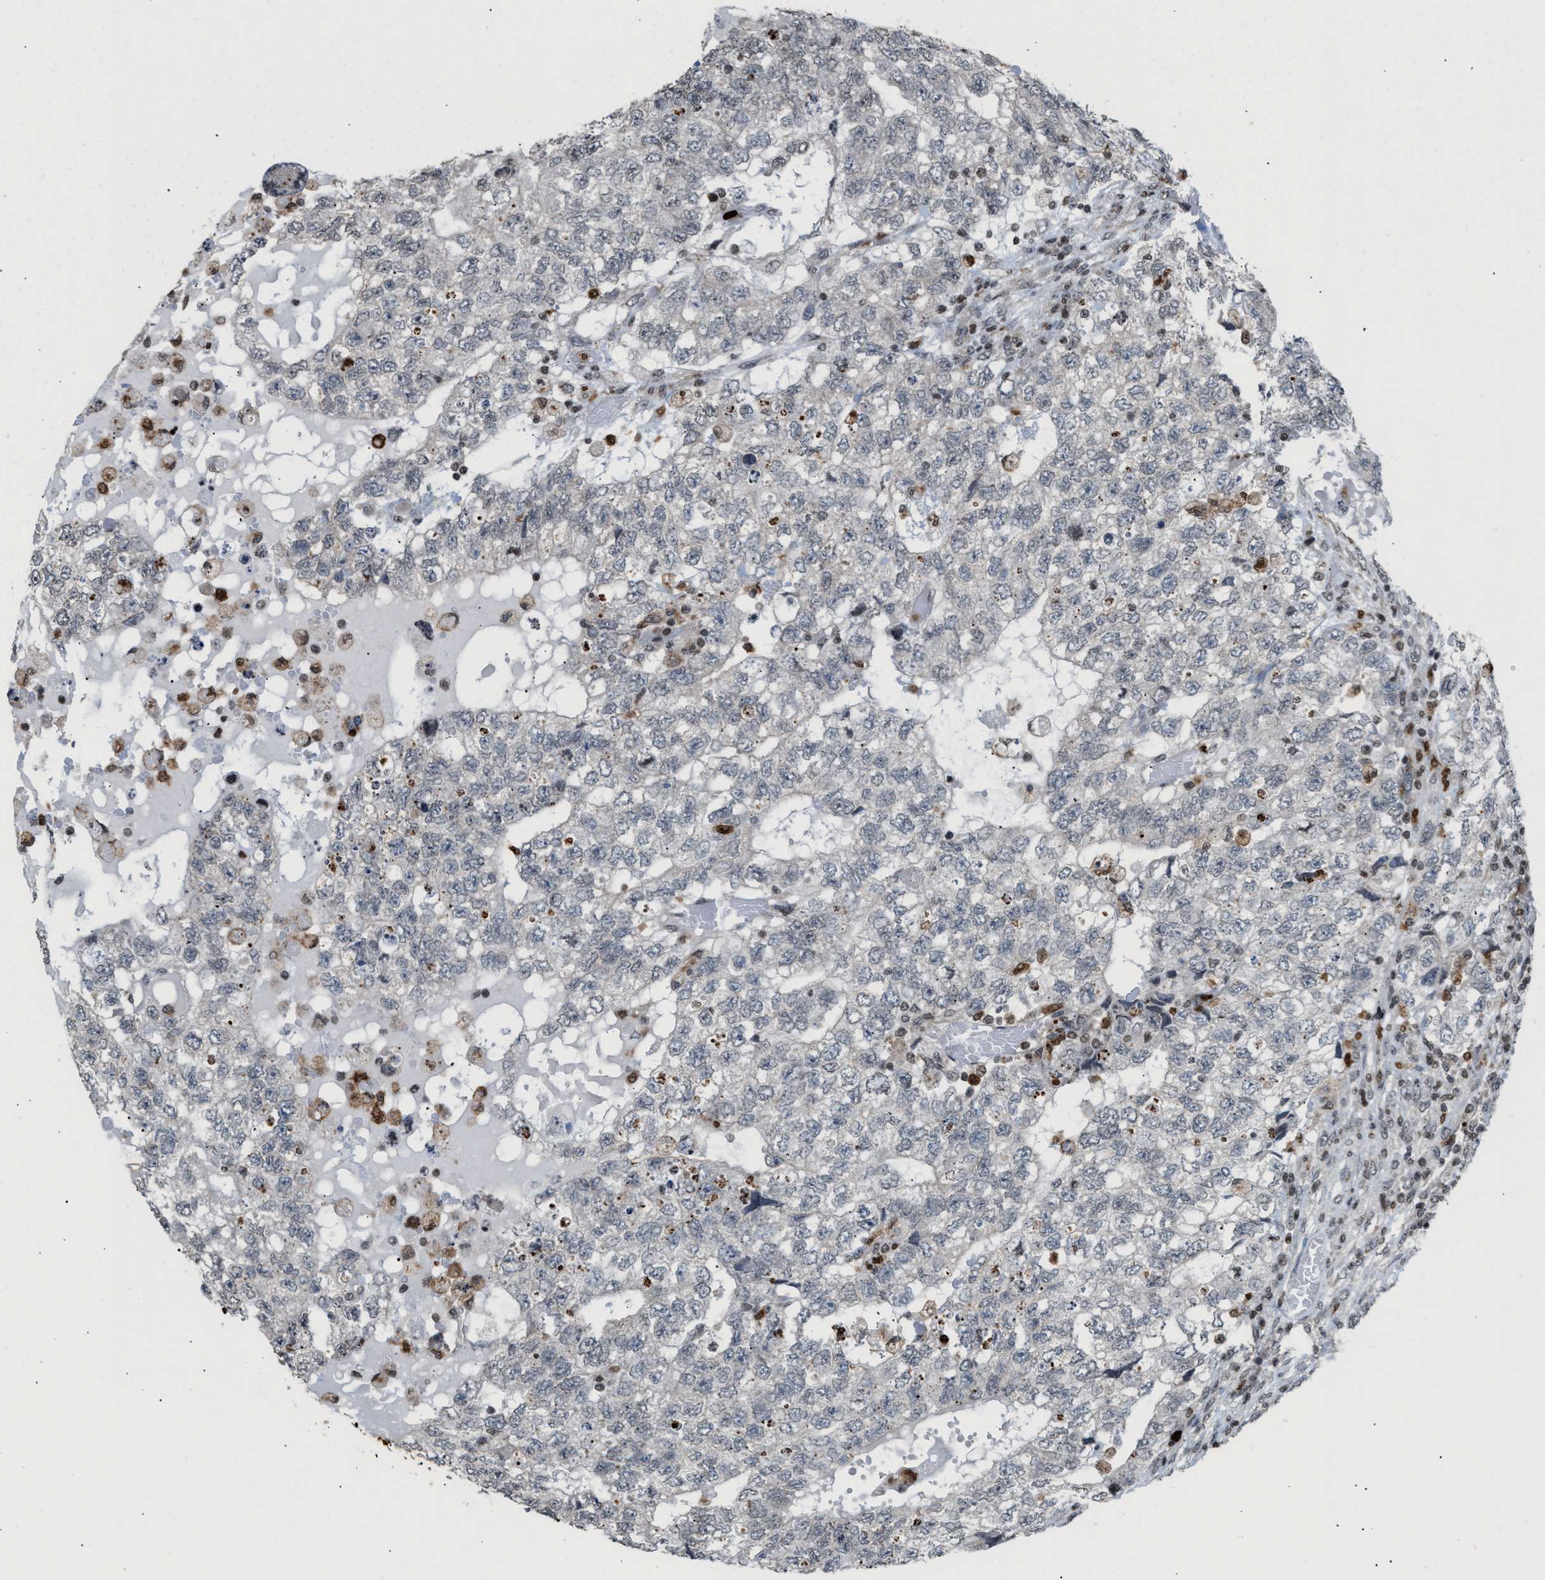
{"staining": {"intensity": "negative", "quantity": "none", "location": "none"}, "tissue": "testis cancer", "cell_type": "Tumor cells", "image_type": "cancer", "snomed": [{"axis": "morphology", "description": "Carcinoma, Embryonal, NOS"}, {"axis": "topography", "description": "Testis"}], "caption": "Protein analysis of testis cancer (embryonal carcinoma) exhibits no significant staining in tumor cells.", "gene": "PRUNE2", "patient": {"sex": "male", "age": 36}}